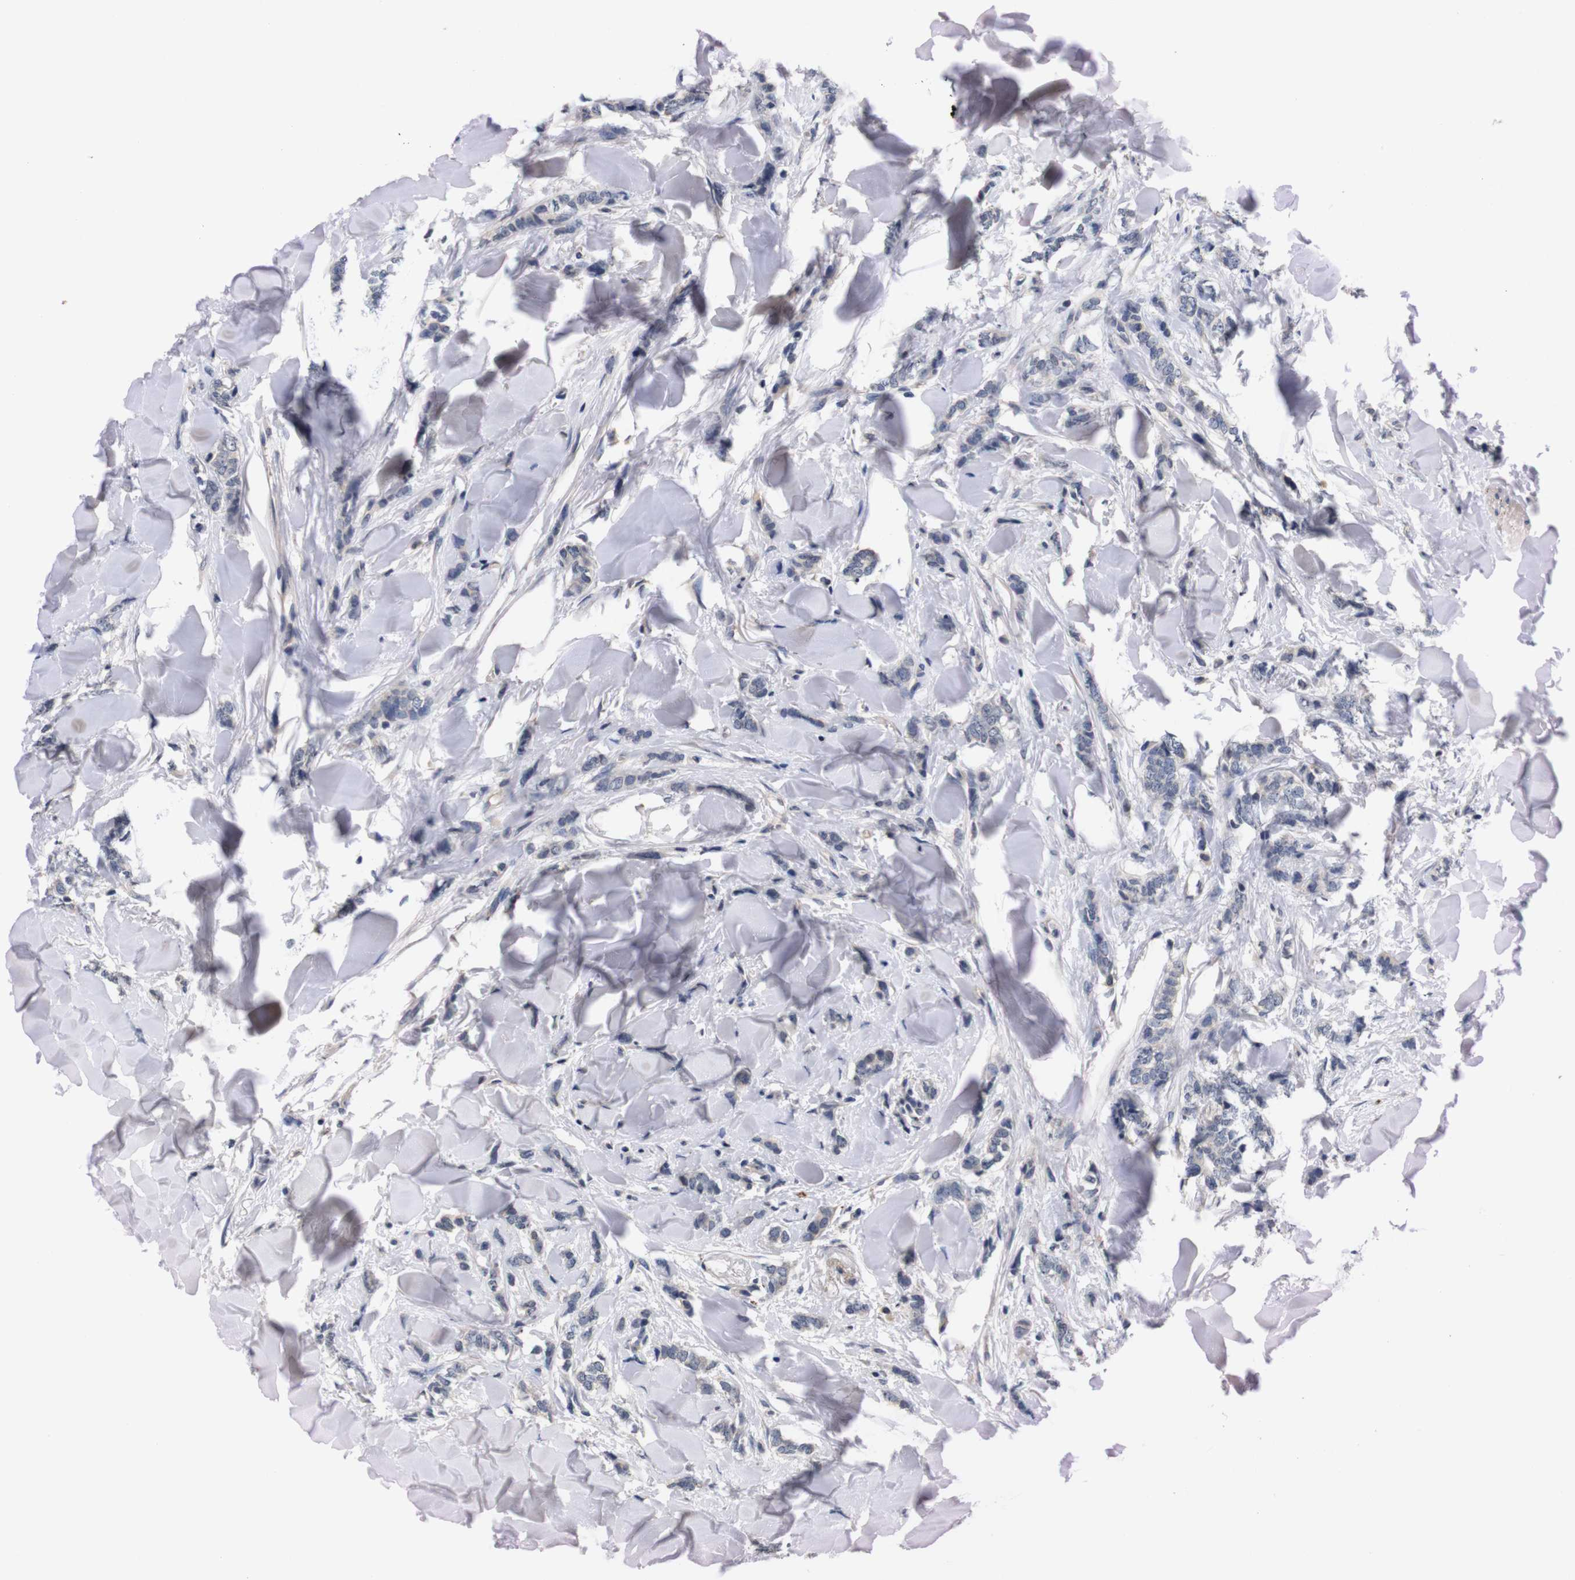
{"staining": {"intensity": "negative", "quantity": "none", "location": "none"}, "tissue": "breast cancer", "cell_type": "Tumor cells", "image_type": "cancer", "snomed": [{"axis": "morphology", "description": "Lobular carcinoma"}, {"axis": "topography", "description": "Skin"}, {"axis": "topography", "description": "Breast"}], "caption": "High power microscopy micrograph of an immunohistochemistry photomicrograph of breast cancer (lobular carcinoma), revealing no significant positivity in tumor cells. (Stains: DAB (3,3'-diaminobenzidine) immunohistochemistry with hematoxylin counter stain, Microscopy: brightfield microscopy at high magnification).", "gene": "TNFRSF21", "patient": {"sex": "female", "age": 46}}